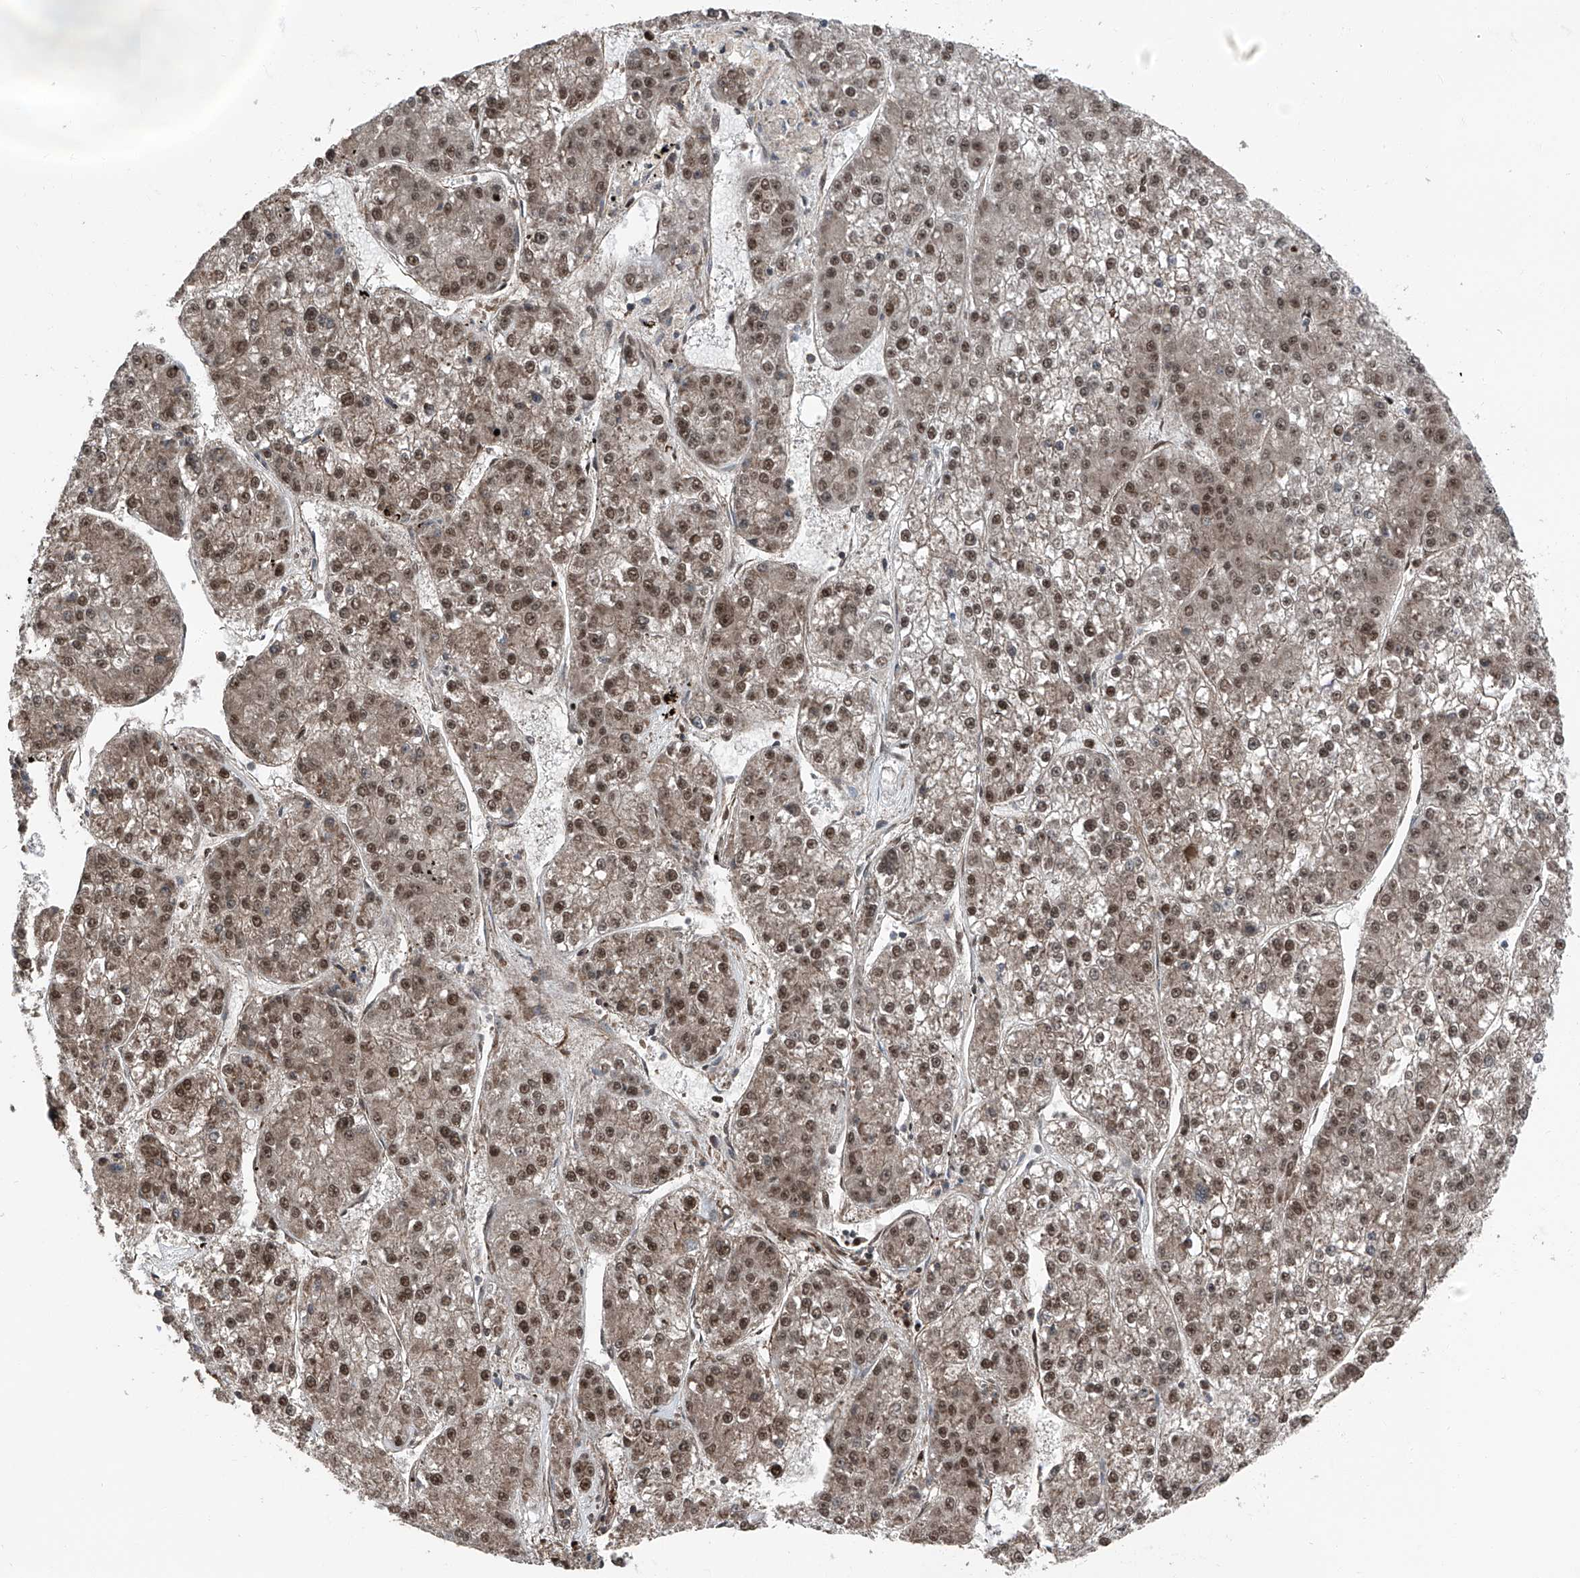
{"staining": {"intensity": "moderate", "quantity": ">75%", "location": "cytoplasmic/membranous,nuclear"}, "tissue": "liver cancer", "cell_type": "Tumor cells", "image_type": "cancer", "snomed": [{"axis": "morphology", "description": "Carcinoma, Hepatocellular, NOS"}, {"axis": "topography", "description": "Liver"}], "caption": "Protein expression analysis of human hepatocellular carcinoma (liver) reveals moderate cytoplasmic/membranous and nuclear staining in approximately >75% of tumor cells.", "gene": "FKBP5", "patient": {"sex": "female", "age": 73}}